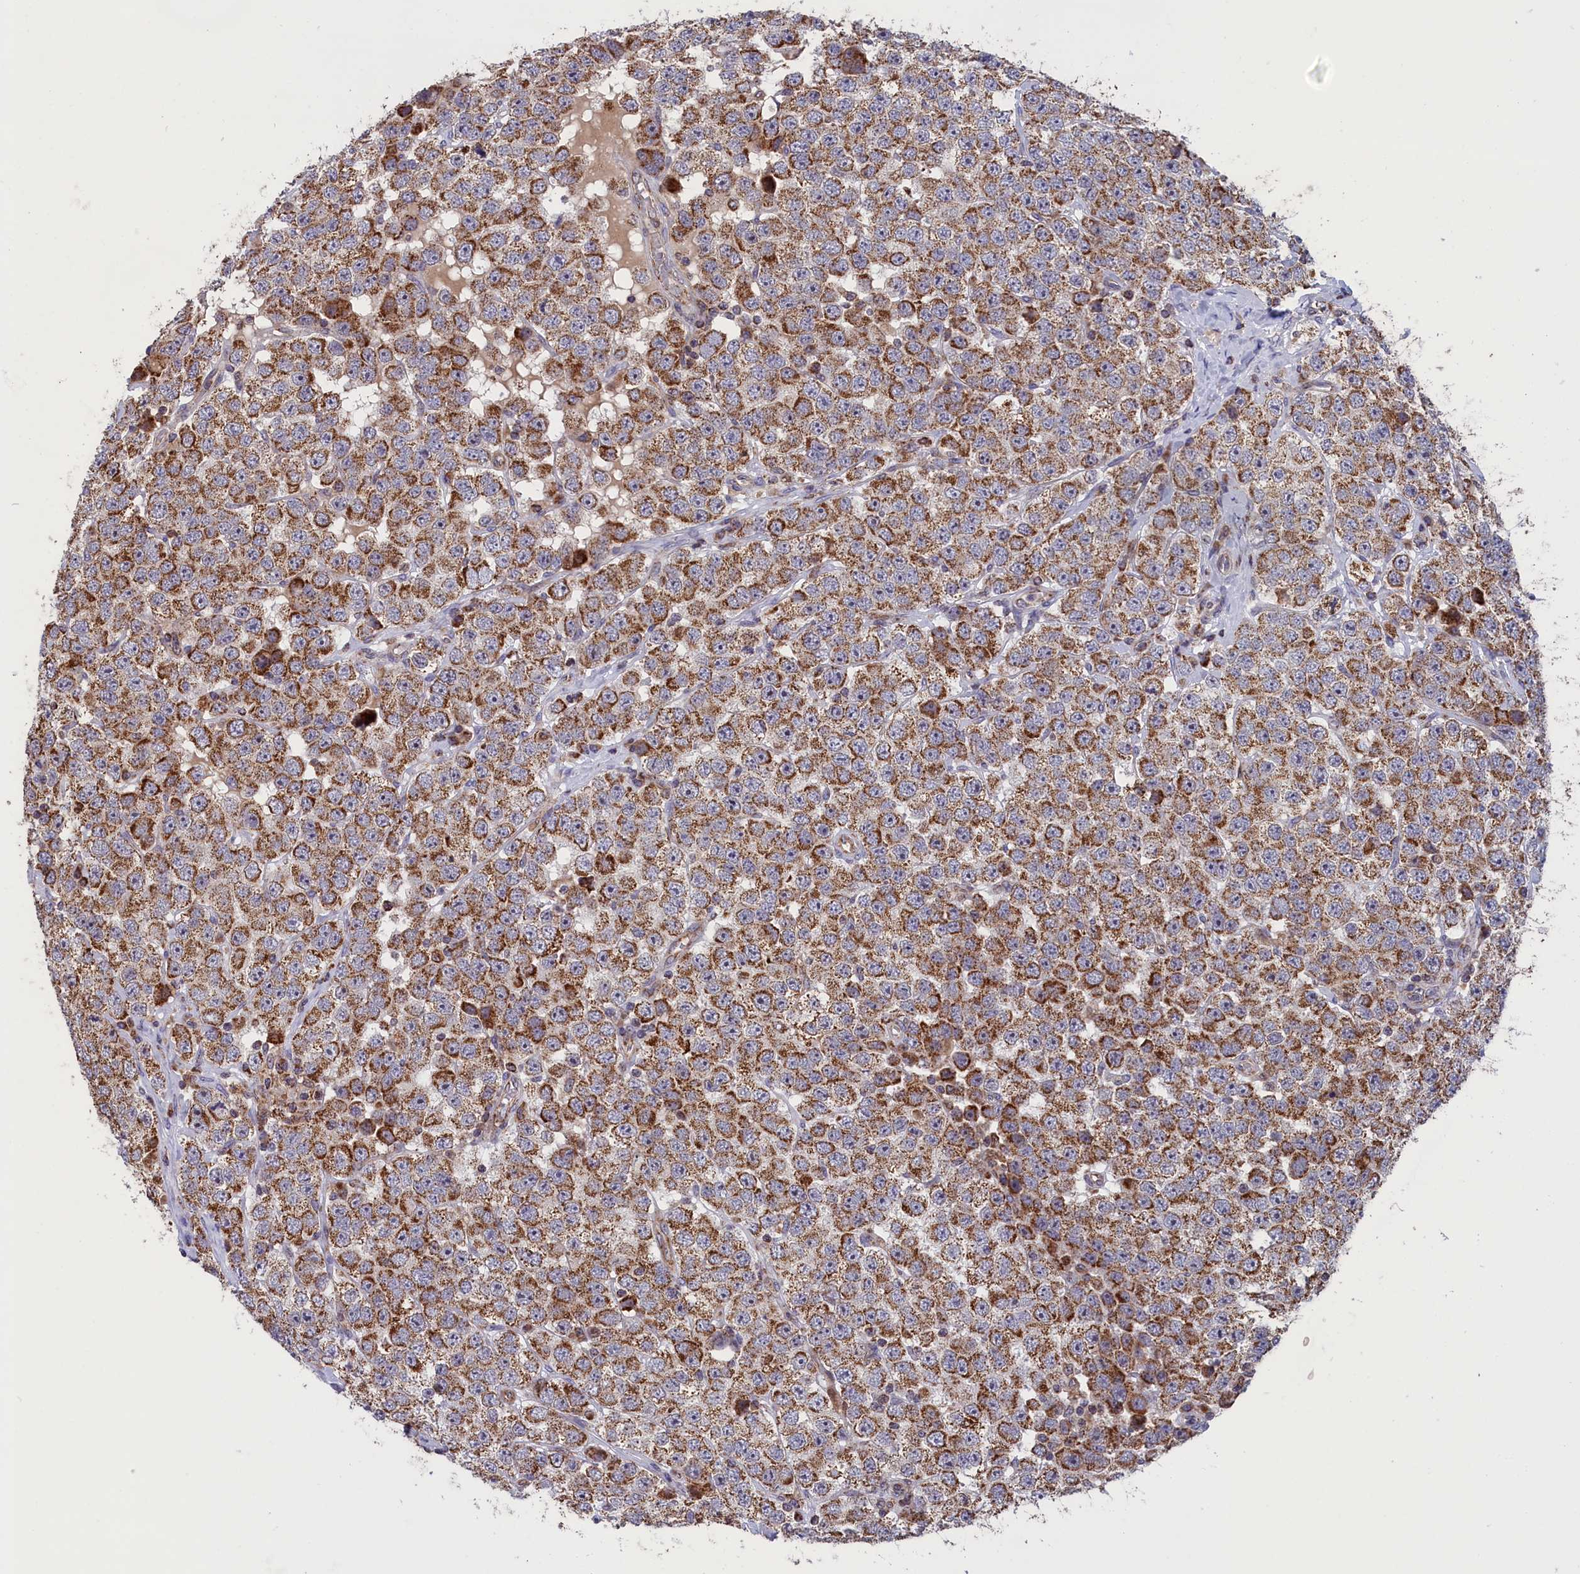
{"staining": {"intensity": "moderate", "quantity": ">75%", "location": "cytoplasmic/membranous"}, "tissue": "testis cancer", "cell_type": "Tumor cells", "image_type": "cancer", "snomed": [{"axis": "morphology", "description": "Seminoma, NOS"}, {"axis": "topography", "description": "Testis"}], "caption": "Seminoma (testis) was stained to show a protein in brown. There is medium levels of moderate cytoplasmic/membranous positivity in about >75% of tumor cells.", "gene": "TIMM44", "patient": {"sex": "male", "age": 28}}